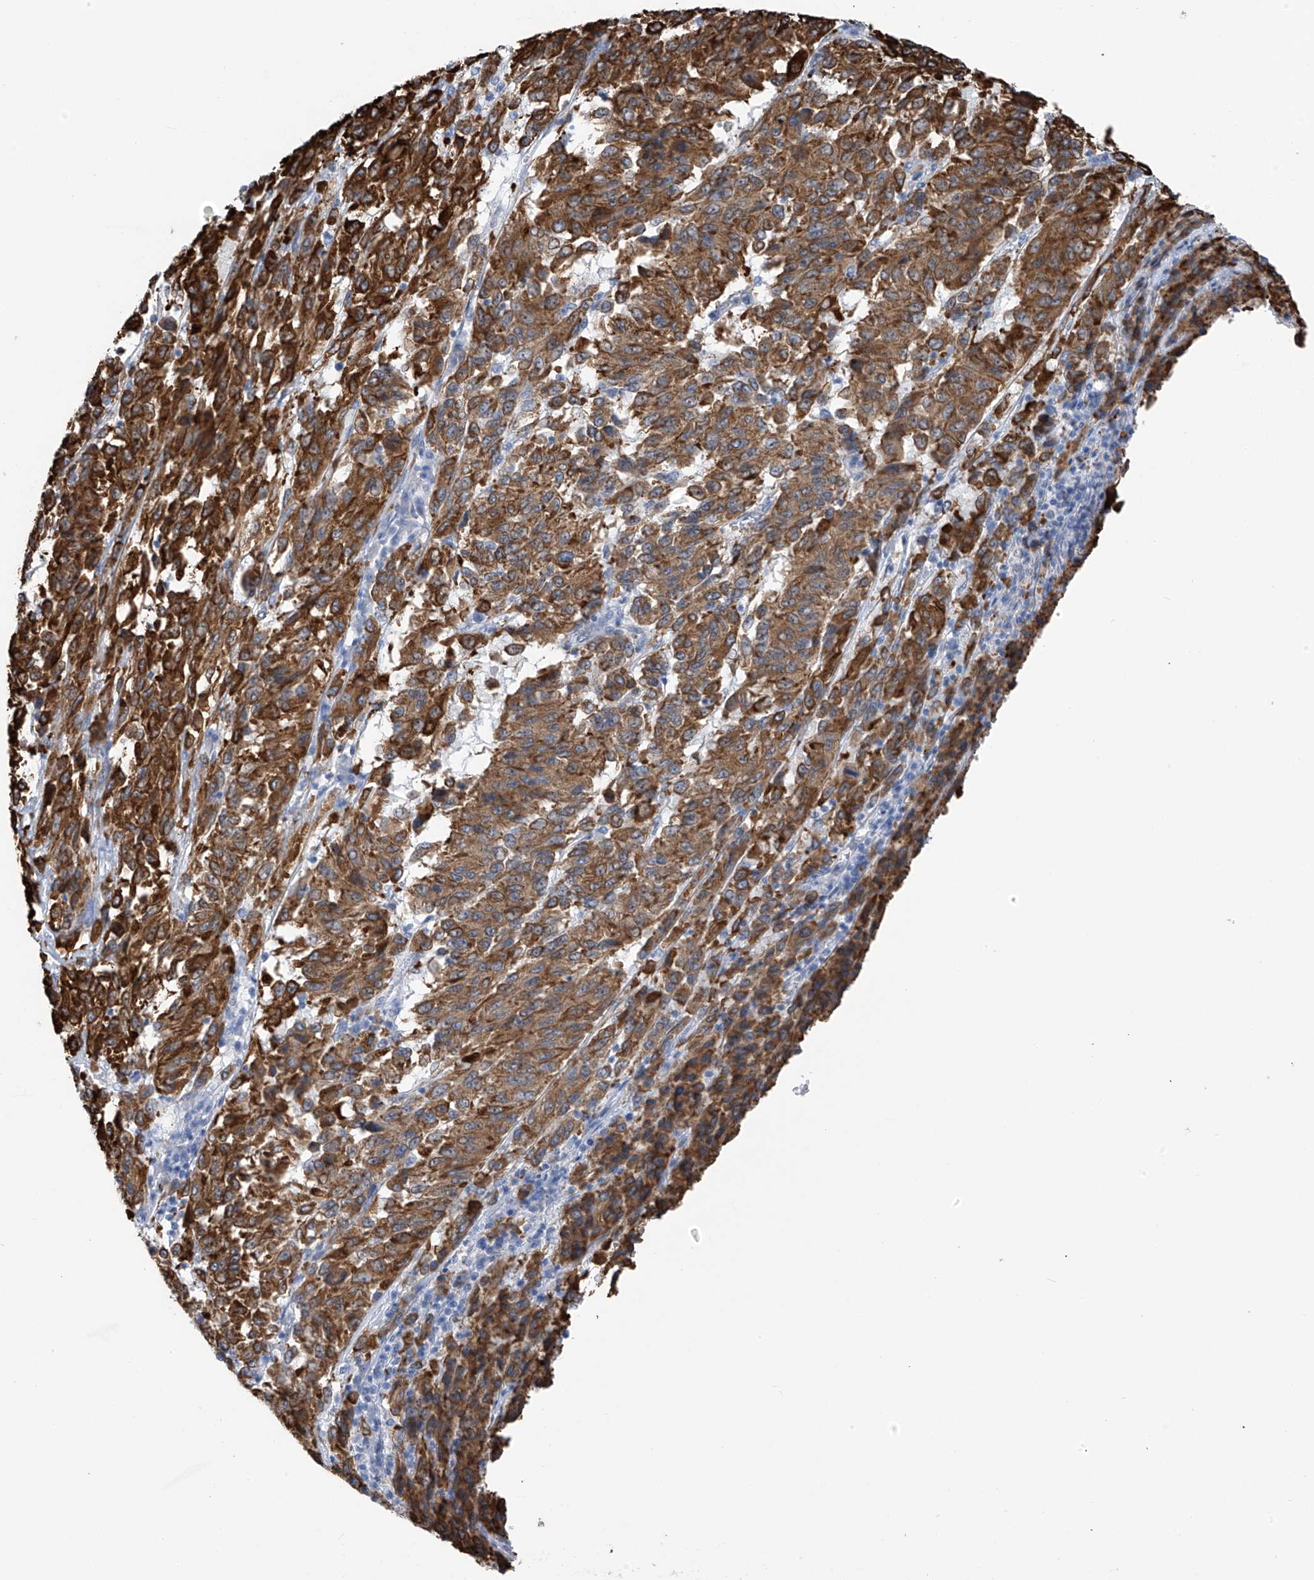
{"staining": {"intensity": "strong", "quantity": ">75%", "location": "cytoplasmic/membranous"}, "tissue": "melanoma", "cell_type": "Tumor cells", "image_type": "cancer", "snomed": [{"axis": "morphology", "description": "Malignant melanoma, Metastatic site"}, {"axis": "topography", "description": "Lung"}], "caption": "An IHC image of neoplastic tissue is shown. Protein staining in brown shows strong cytoplasmic/membranous positivity in malignant melanoma (metastatic site) within tumor cells.", "gene": "RCN2", "patient": {"sex": "male", "age": 64}}